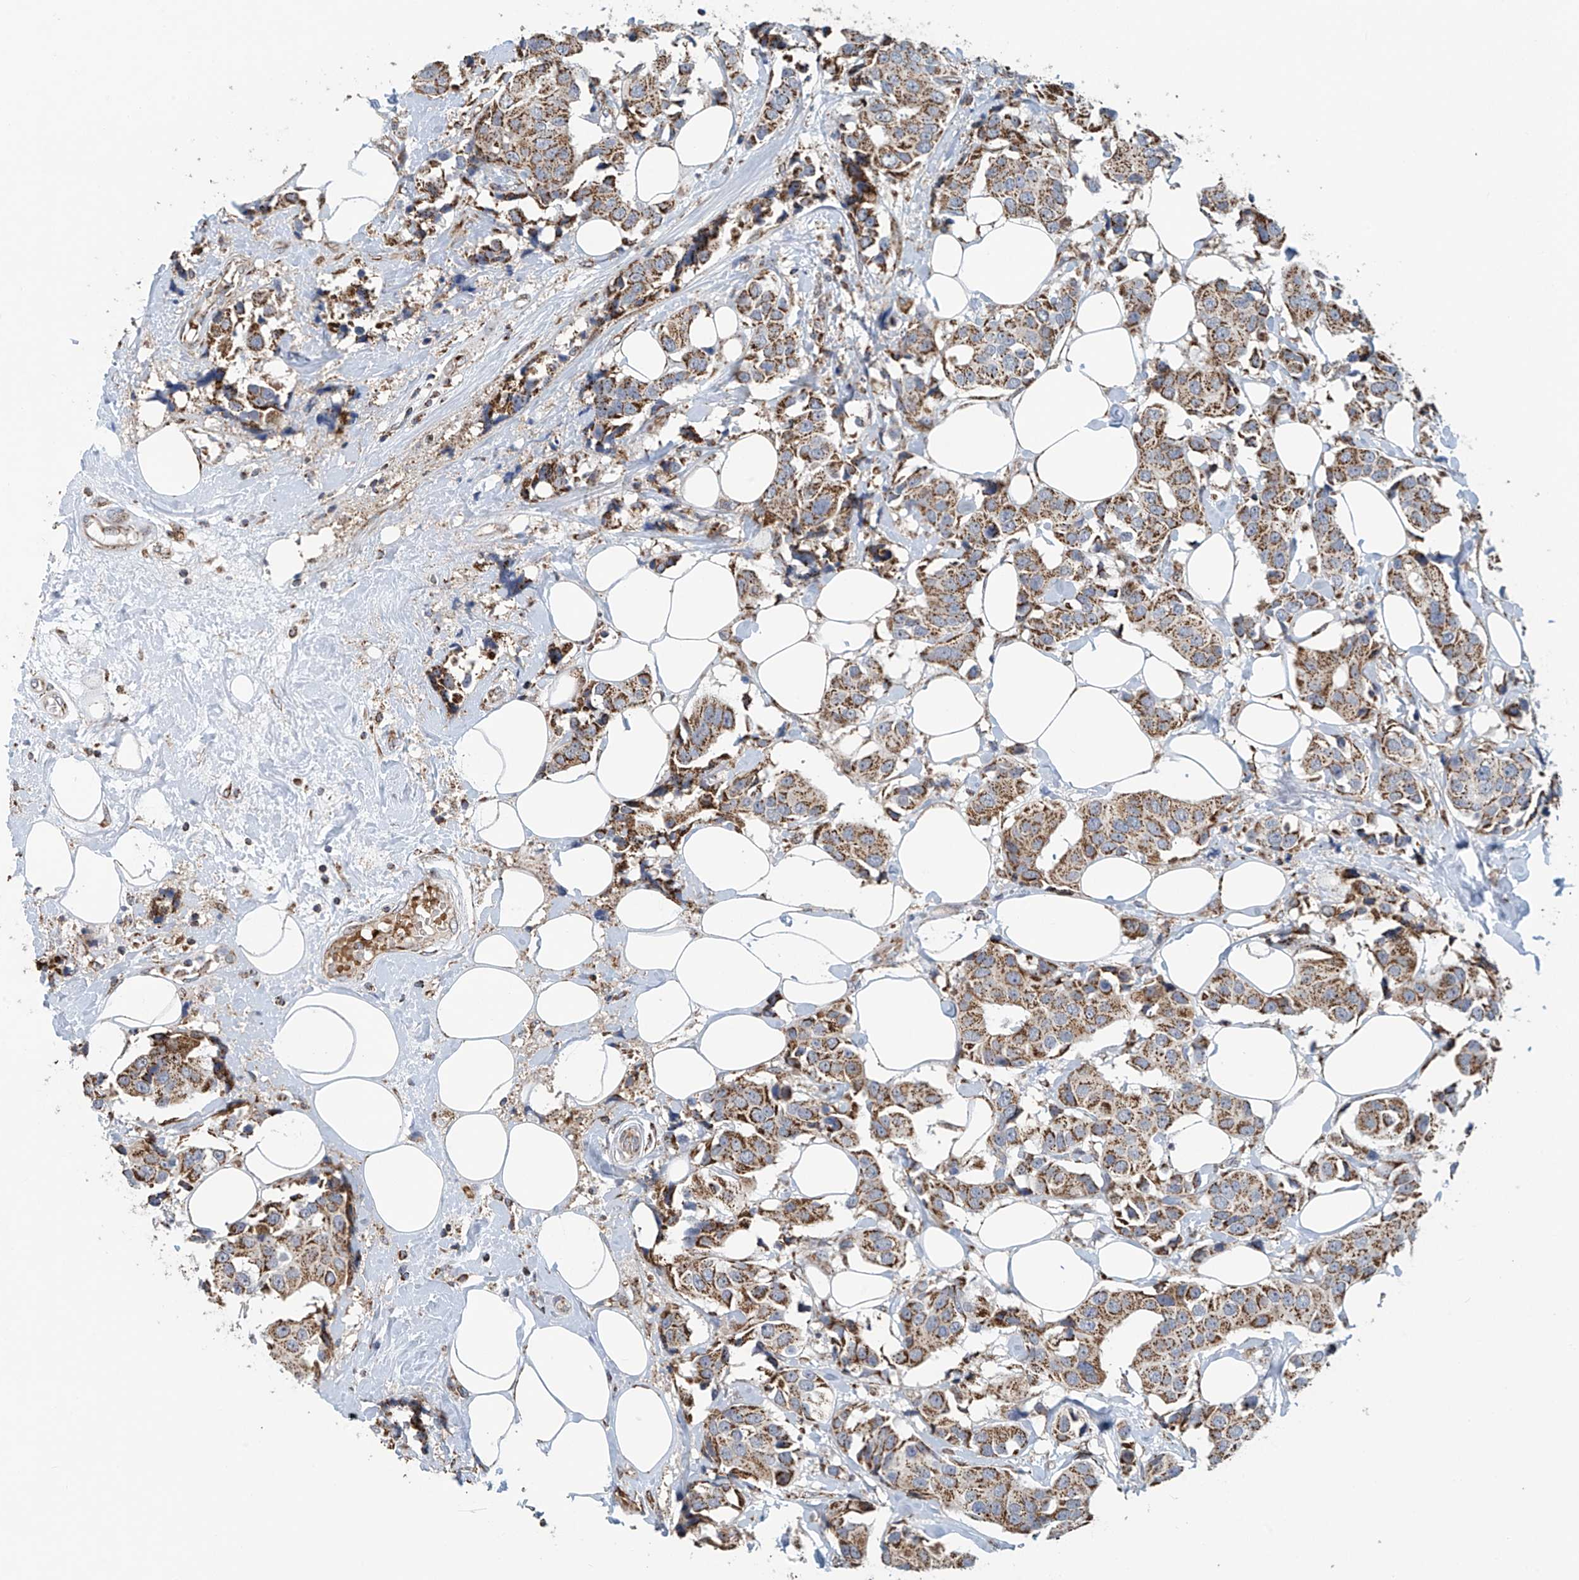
{"staining": {"intensity": "moderate", "quantity": ">75%", "location": "cytoplasmic/membranous"}, "tissue": "breast cancer", "cell_type": "Tumor cells", "image_type": "cancer", "snomed": [{"axis": "morphology", "description": "Normal tissue, NOS"}, {"axis": "morphology", "description": "Duct carcinoma"}, {"axis": "topography", "description": "Breast"}], "caption": "Protein staining shows moderate cytoplasmic/membranous positivity in about >75% of tumor cells in breast cancer (intraductal carcinoma).", "gene": "COMMD1", "patient": {"sex": "female", "age": 39}}